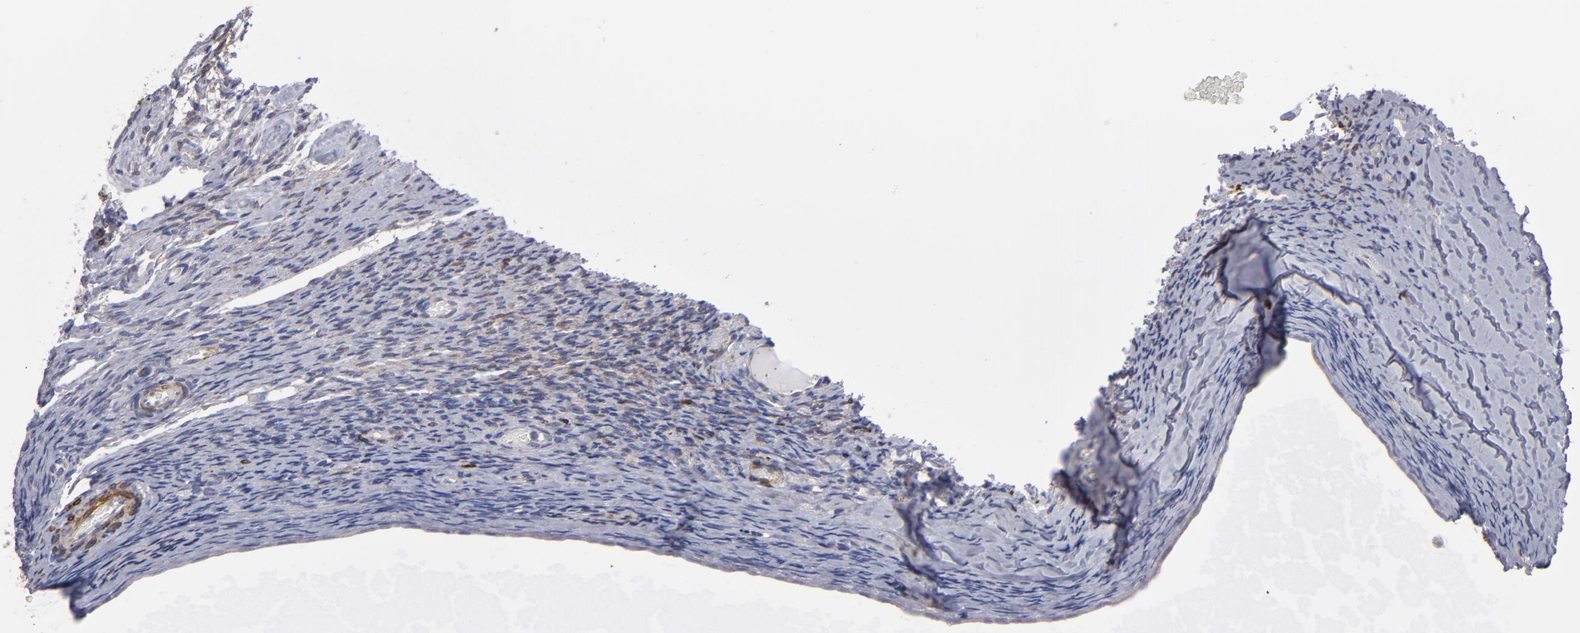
{"staining": {"intensity": "moderate", "quantity": ">75%", "location": "cytoplasmic/membranous"}, "tissue": "ovary", "cell_type": "Follicle cells", "image_type": "normal", "snomed": [{"axis": "morphology", "description": "Normal tissue, NOS"}, {"axis": "topography", "description": "Ovary"}], "caption": "High-power microscopy captured an immunohistochemistry histopathology image of unremarkable ovary, revealing moderate cytoplasmic/membranous positivity in approximately >75% of follicle cells.", "gene": "SLMAP", "patient": {"sex": "female", "age": 60}}